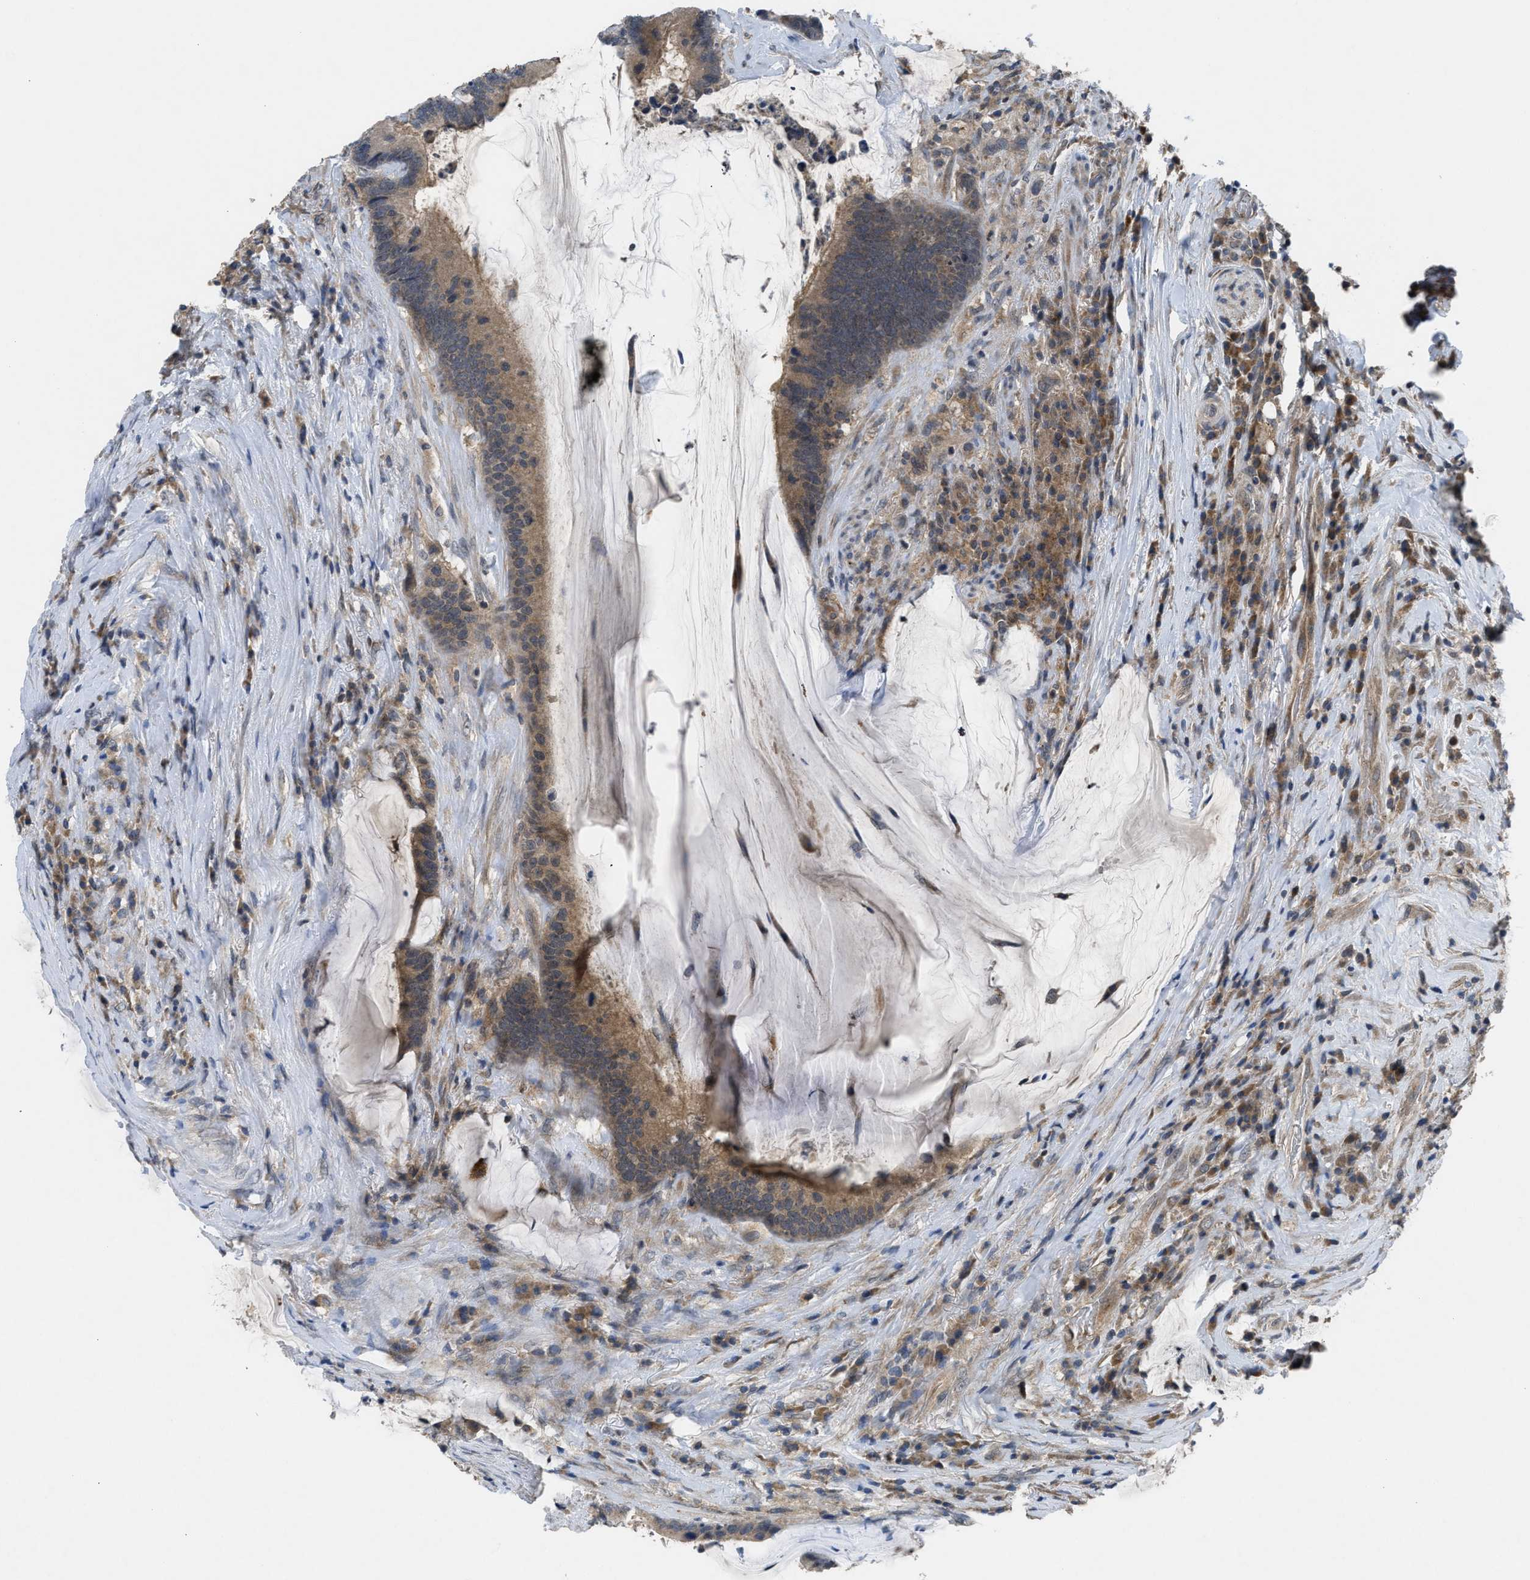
{"staining": {"intensity": "moderate", "quantity": ">75%", "location": "cytoplasmic/membranous"}, "tissue": "colorectal cancer", "cell_type": "Tumor cells", "image_type": "cancer", "snomed": [{"axis": "morphology", "description": "Adenocarcinoma, NOS"}, {"axis": "topography", "description": "Rectum"}], "caption": "This image exhibits immunohistochemistry (IHC) staining of colorectal cancer (adenocarcinoma), with medium moderate cytoplasmic/membranous staining in approximately >75% of tumor cells.", "gene": "PDE7A", "patient": {"sex": "female", "age": 89}}